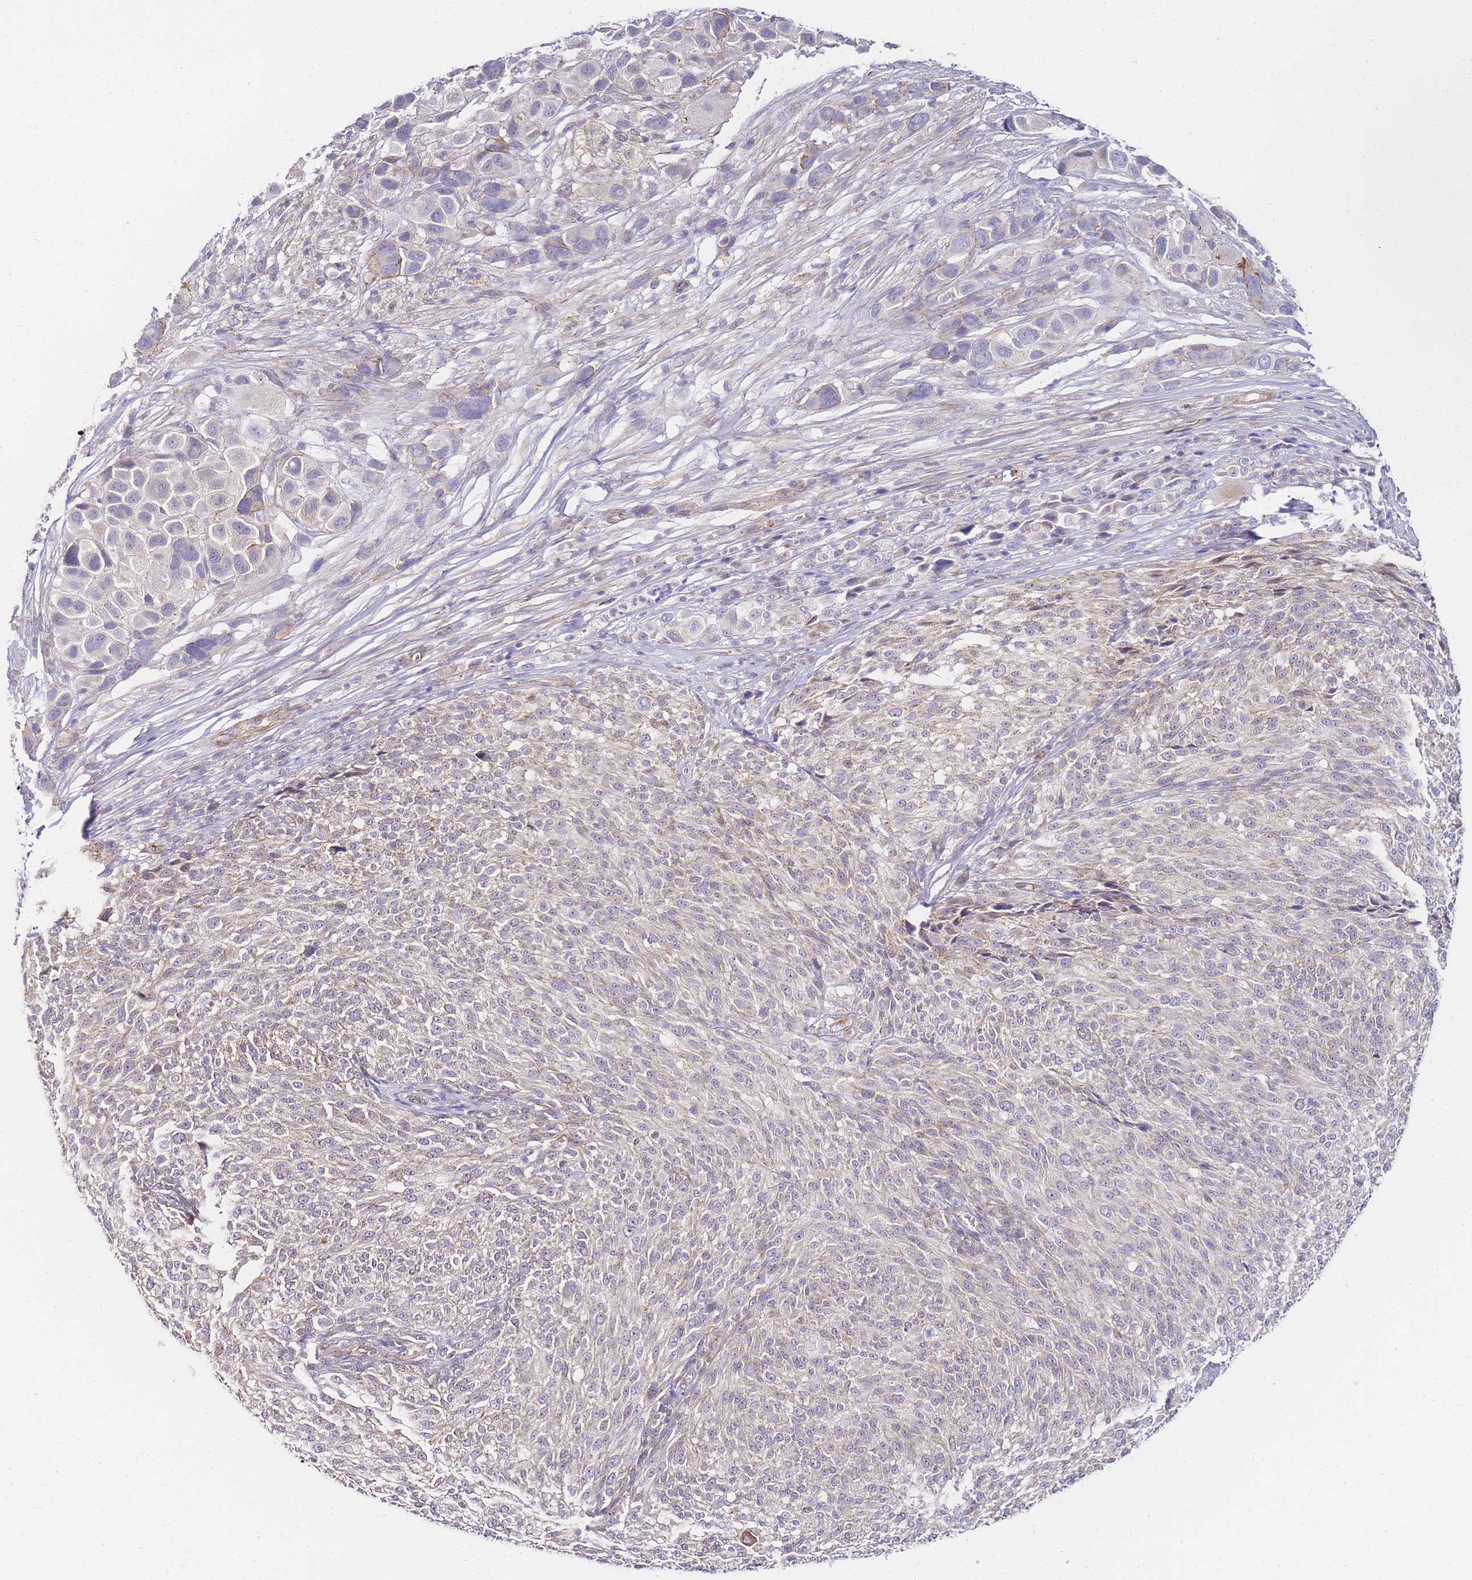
{"staining": {"intensity": "weak", "quantity": "<25%", "location": "cytoplasmic/membranous"}, "tissue": "melanoma", "cell_type": "Tumor cells", "image_type": "cancer", "snomed": [{"axis": "morphology", "description": "Malignant melanoma, NOS"}, {"axis": "topography", "description": "Skin of trunk"}], "caption": "A high-resolution micrograph shows immunohistochemistry staining of melanoma, which reveals no significant positivity in tumor cells.", "gene": "PDCD7", "patient": {"sex": "male", "age": 71}}